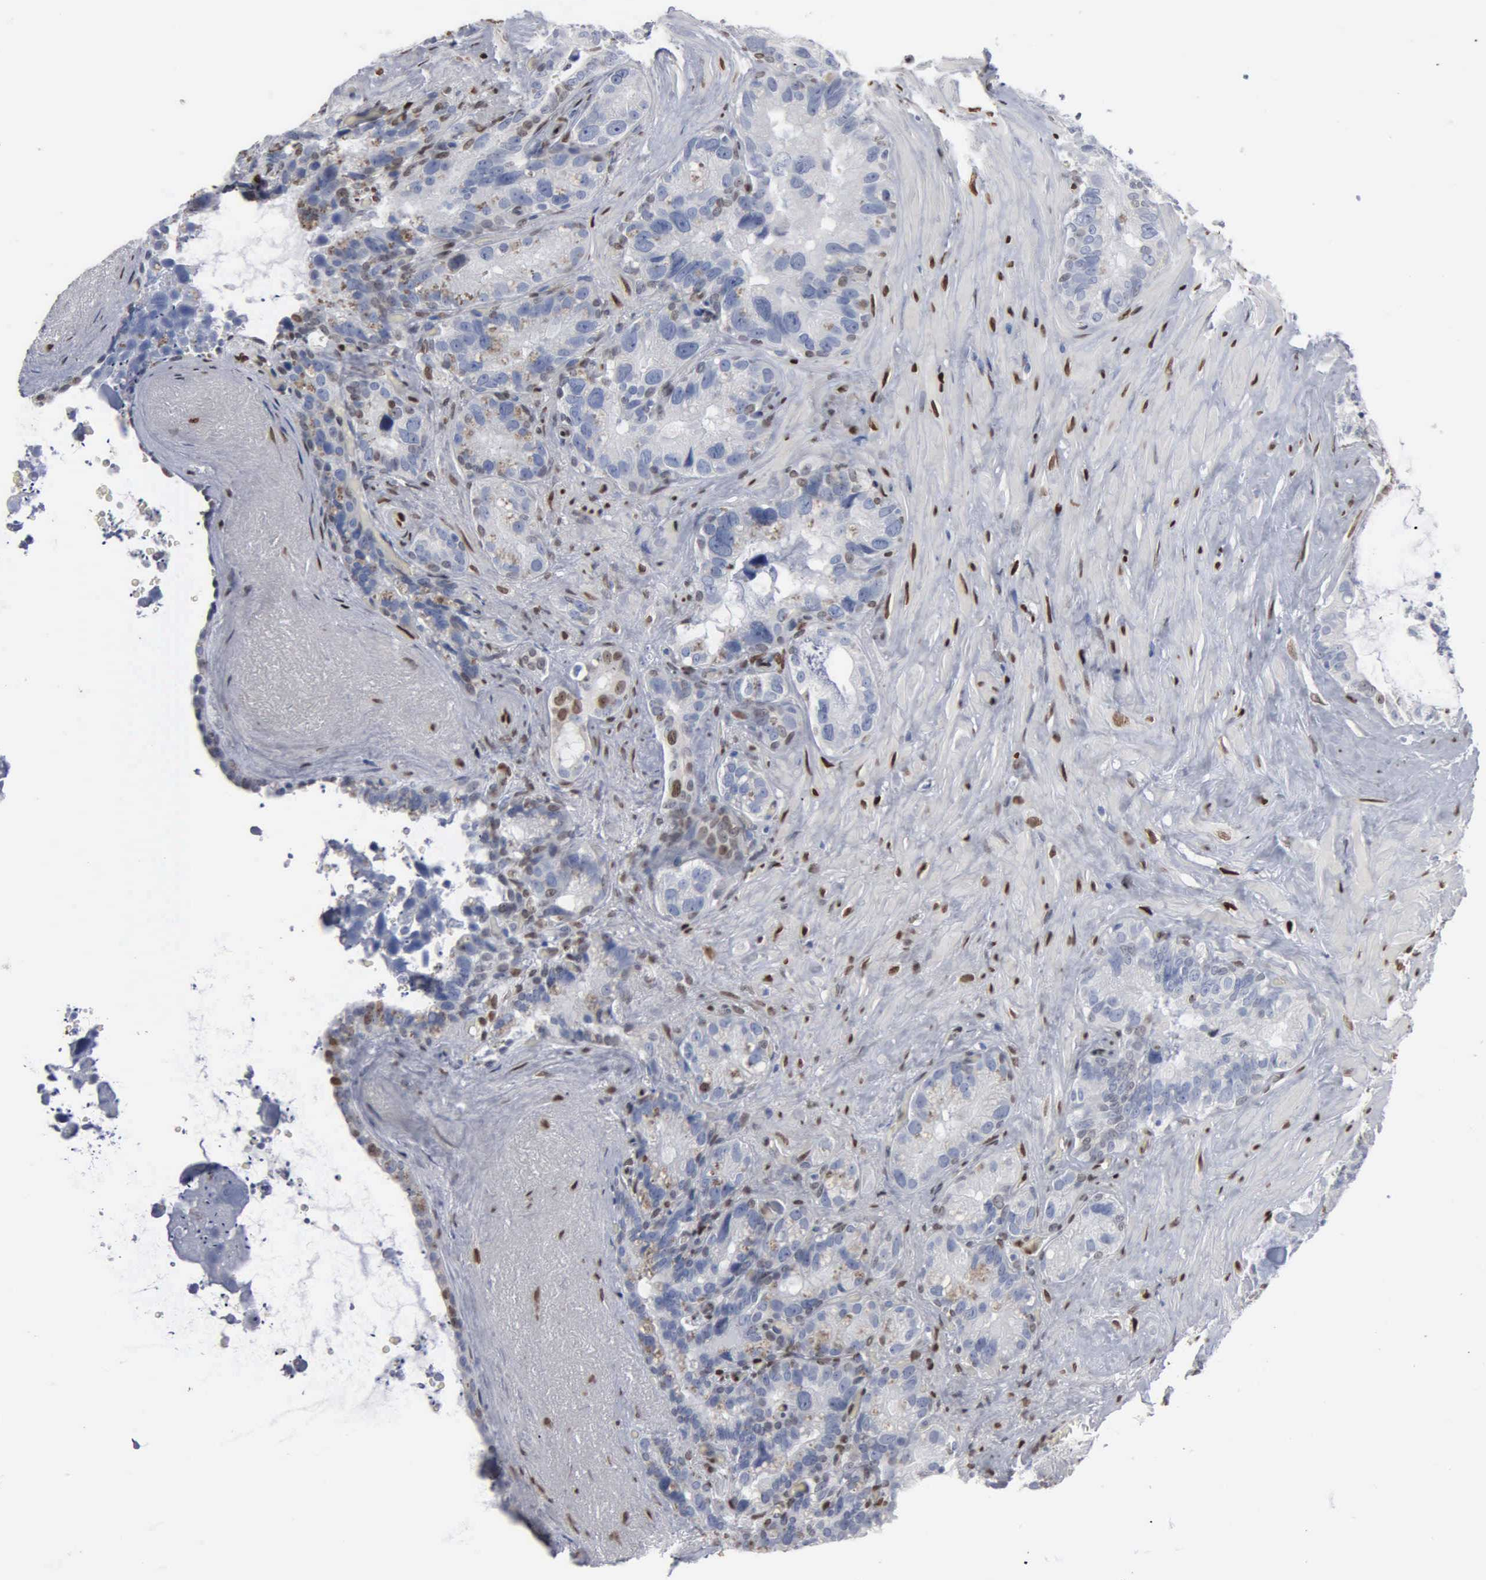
{"staining": {"intensity": "moderate", "quantity": "<25%", "location": "nuclear"}, "tissue": "seminal vesicle", "cell_type": "Glandular cells", "image_type": "normal", "snomed": [{"axis": "morphology", "description": "Normal tissue, NOS"}, {"axis": "topography", "description": "Seminal veicle"}], "caption": "The histopathology image displays staining of benign seminal vesicle, revealing moderate nuclear protein expression (brown color) within glandular cells.", "gene": "FGF2", "patient": {"sex": "male", "age": 63}}